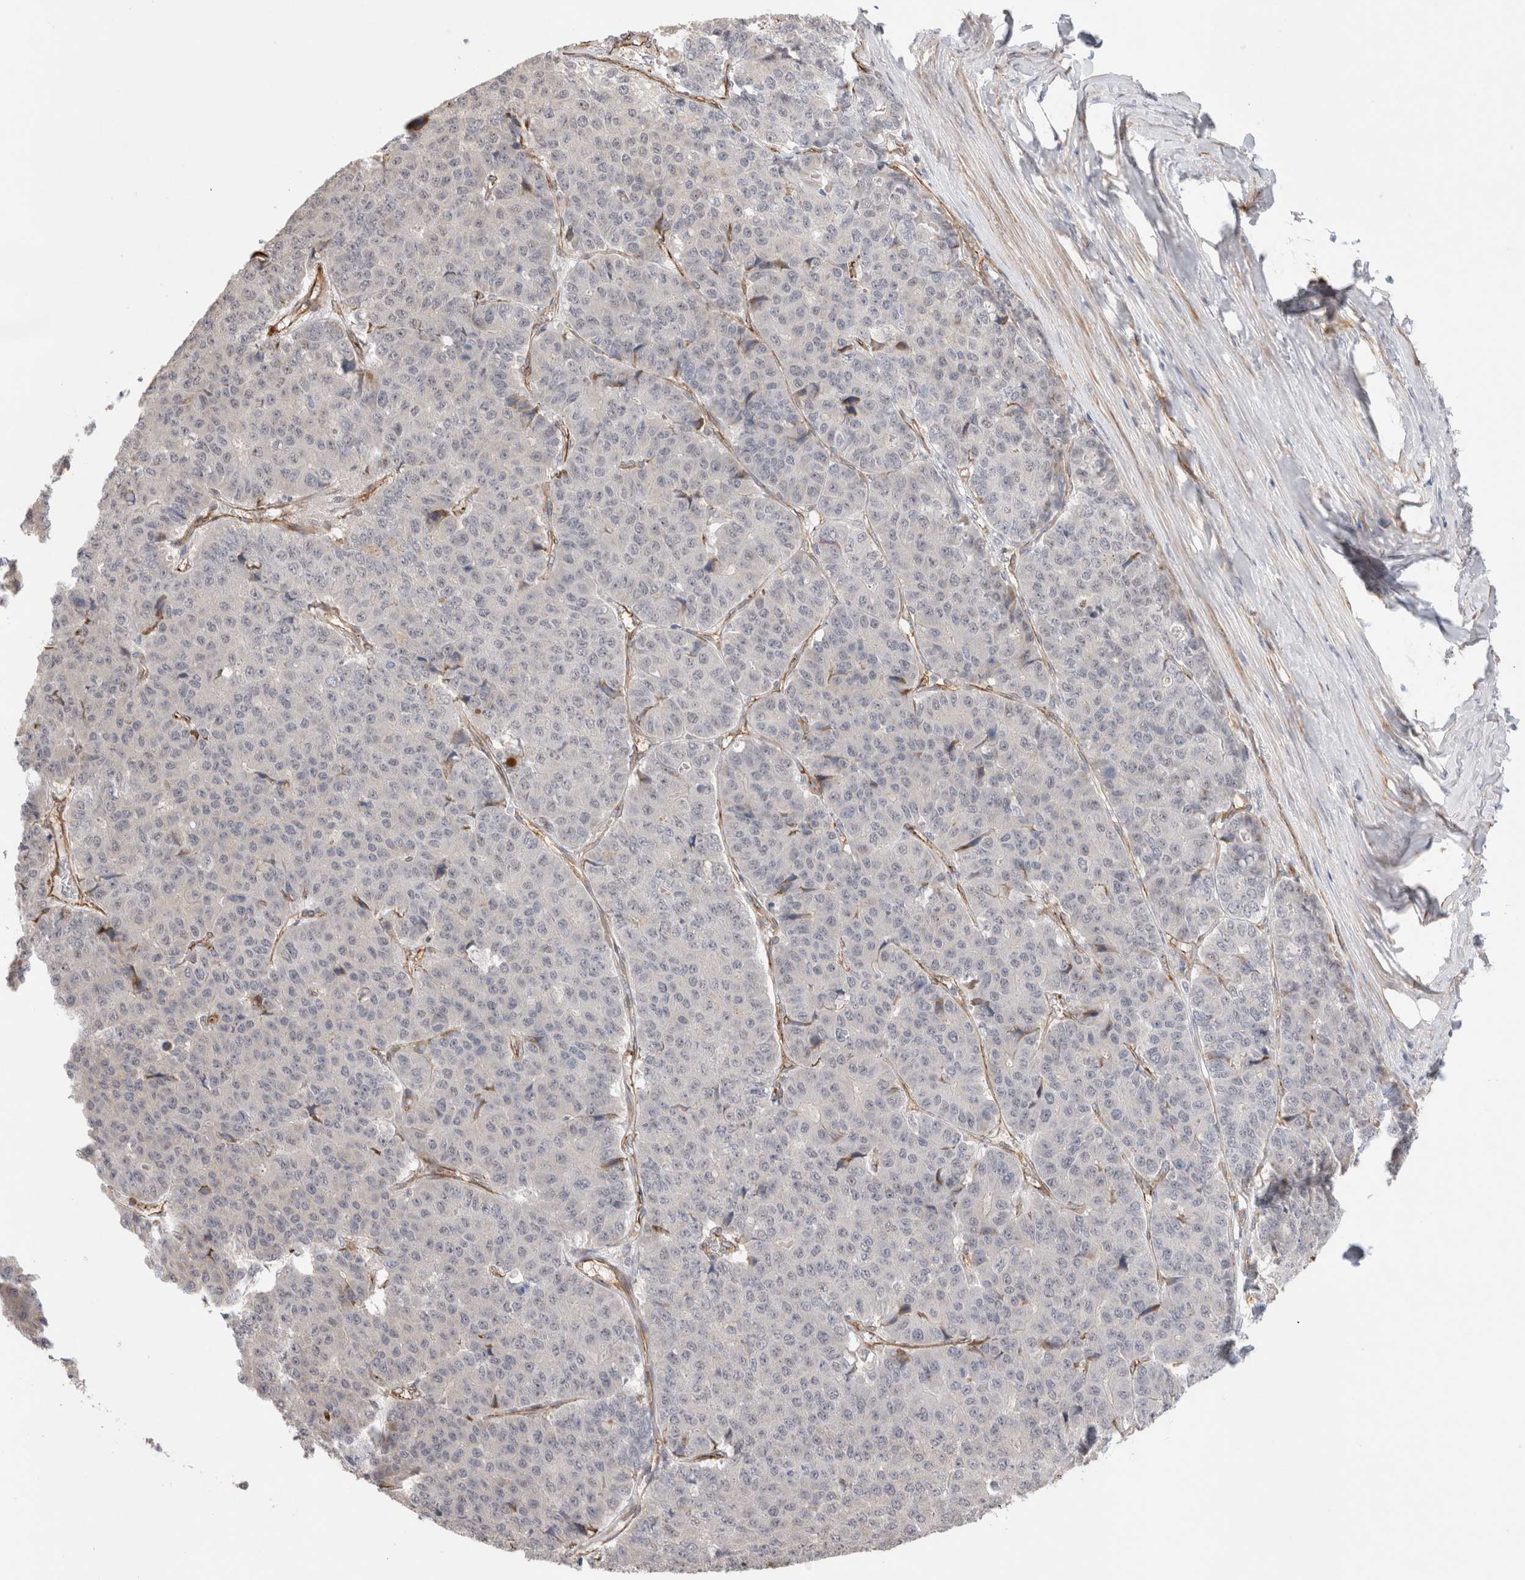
{"staining": {"intensity": "negative", "quantity": "none", "location": "none"}, "tissue": "pancreatic cancer", "cell_type": "Tumor cells", "image_type": "cancer", "snomed": [{"axis": "morphology", "description": "Adenocarcinoma, NOS"}, {"axis": "topography", "description": "Pancreas"}], "caption": "An image of adenocarcinoma (pancreatic) stained for a protein exhibits no brown staining in tumor cells.", "gene": "CAAP1", "patient": {"sex": "male", "age": 50}}